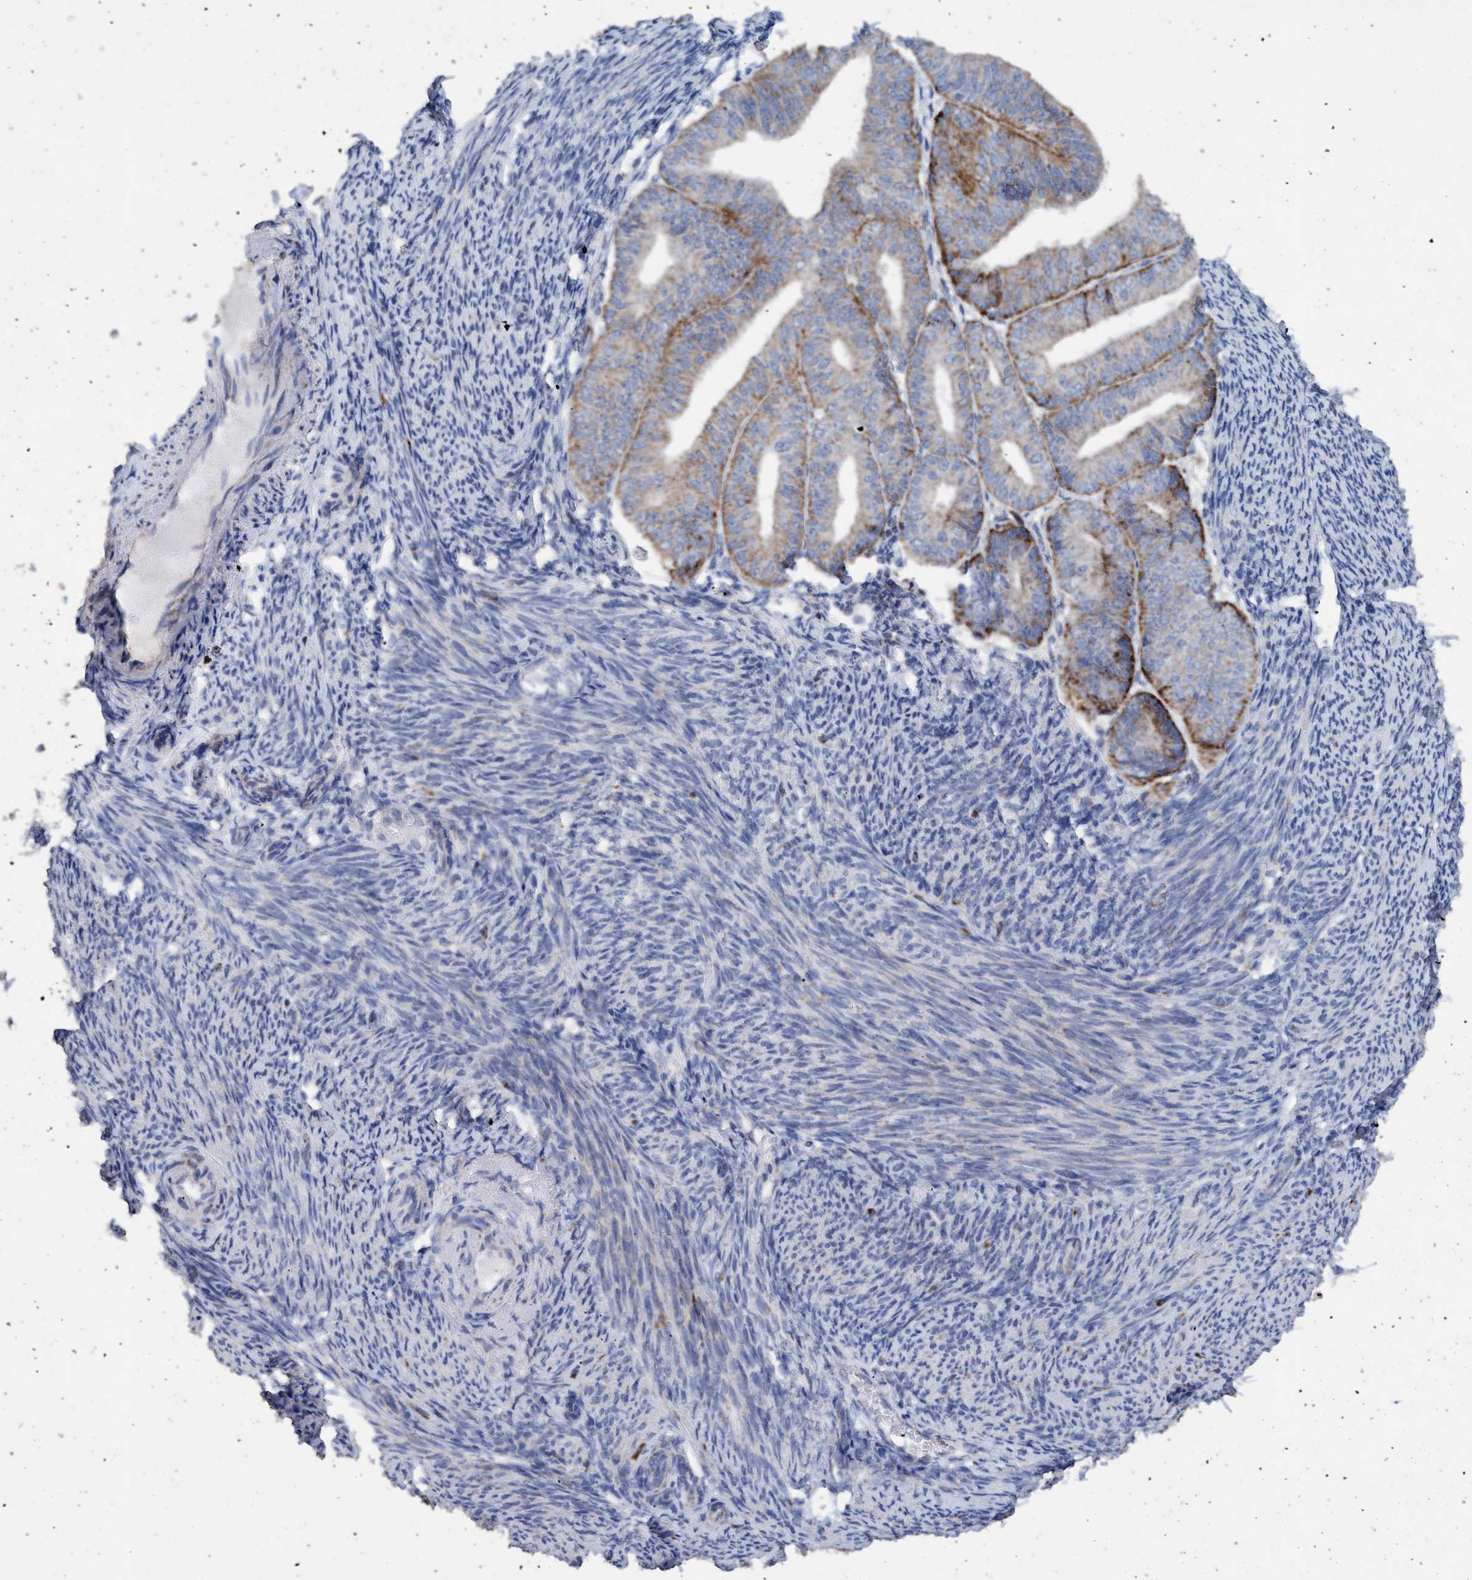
{"staining": {"intensity": "moderate", "quantity": ">75%", "location": "cytoplasmic/membranous"}, "tissue": "endometrial cancer", "cell_type": "Tumor cells", "image_type": "cancer", "snomed": [{"axis": "morphology", "description": "Adenocarcinoma, NOS"}, {"axis": "topography", "description": "Endometrium"}], "caption": "Immunohistochemistry (IHC) micrograph of endometrial adenocarcinoma stained for a protein (brown), which demonstrates medium levels of moderate cytoplasmic/membranous positivity in approximately >75% of tumor cells.", "gene": "RSAD1", "patient": {"sex": "female", "age": 63}}